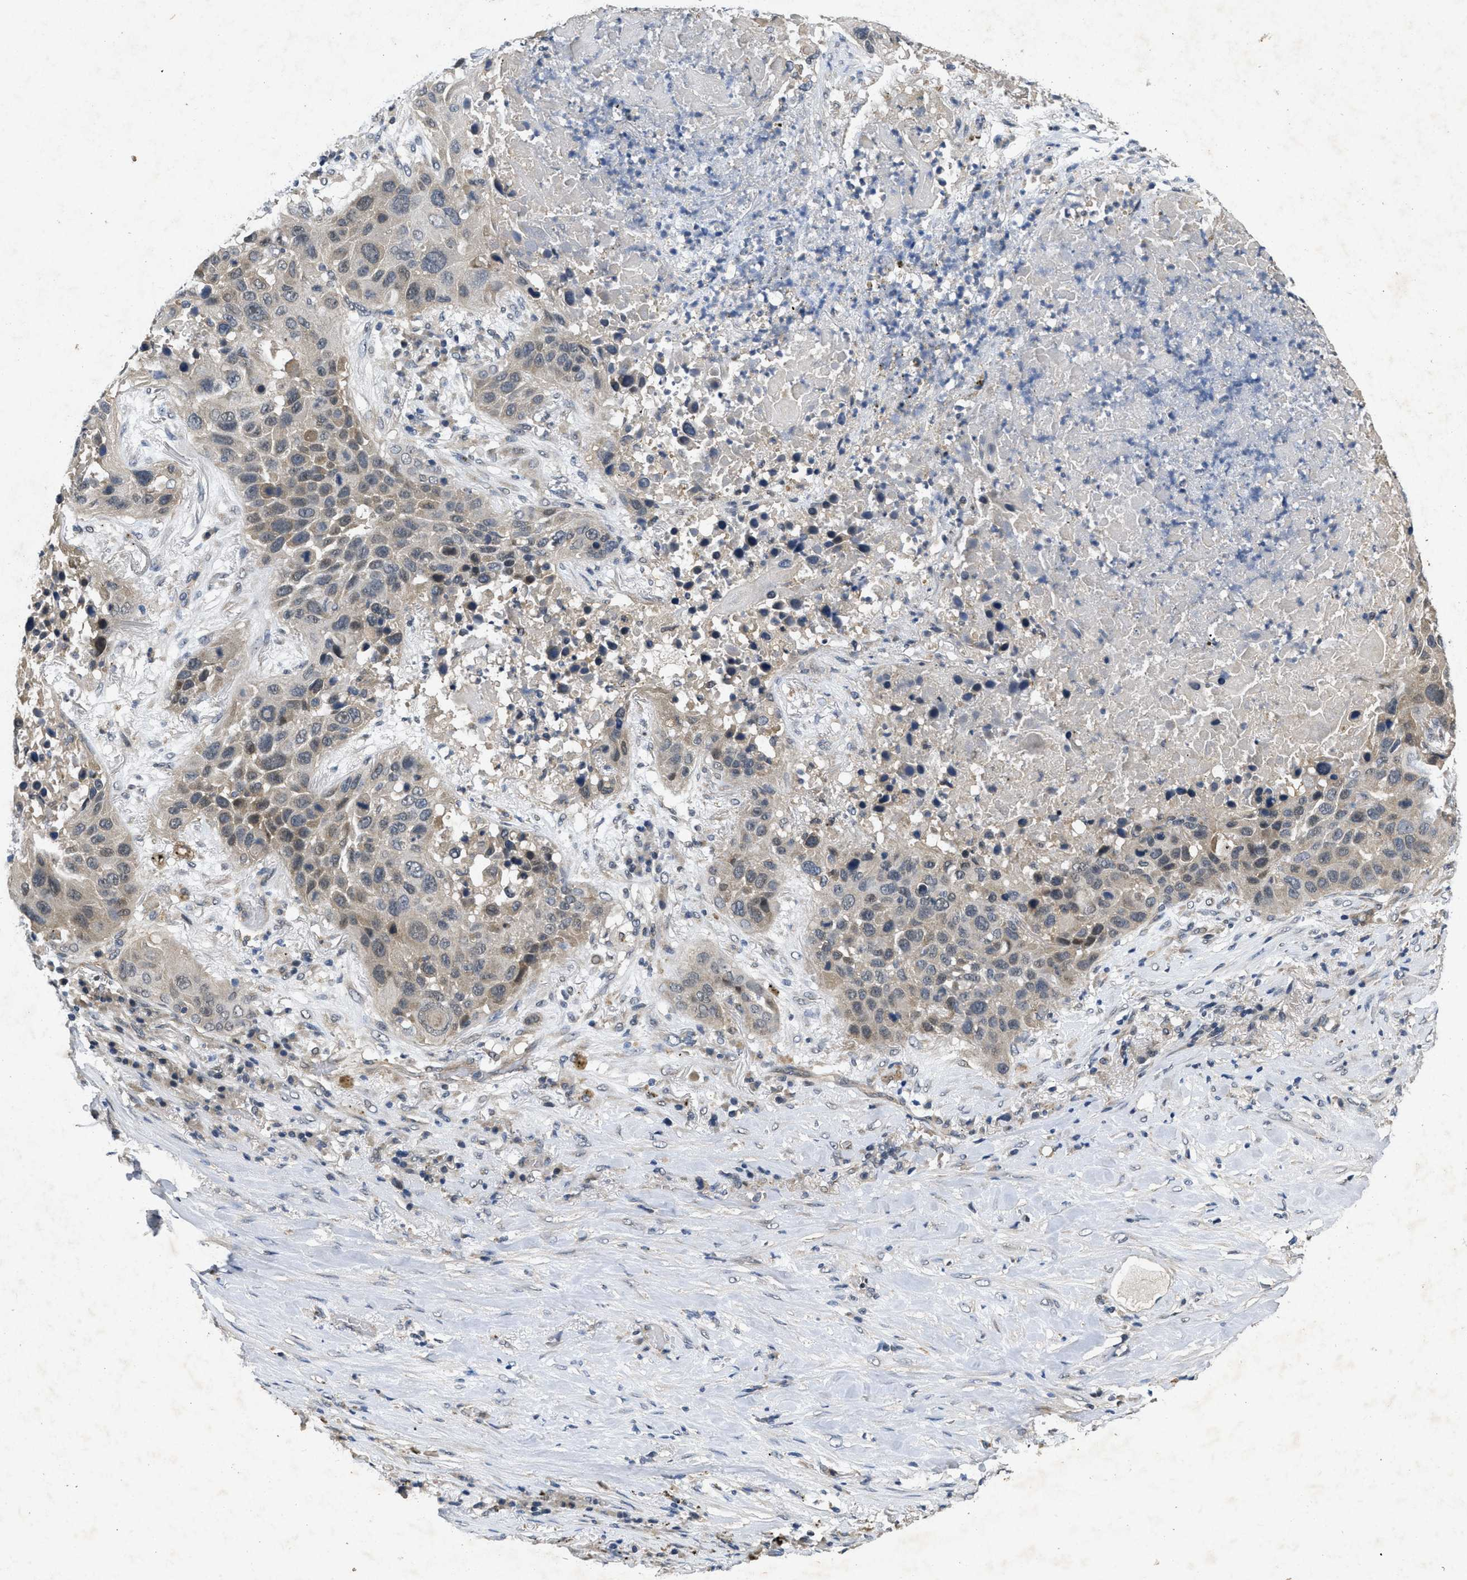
{"staining": {"intensity": "weak", "quantity": "25%-75%", "location": "cytoplasmic/membranous,nuclear"}, "tissue": "lung cancer", "cell_type": "Tumor cells", "image_type": "cancer", "snomed": [{"axis": "morphology", "description": "Squamous cell carcinoma, NOS"}, {"axis": "topography", "description": "Lung"}], "caption": "The image reveals immunohistochemical staining of squamous cell carcinoma (lung). There is weak cytoplasmic/membranous and nuclear staining is present in approximately 25%-75% of tumor cells. The staining is performed using DAB (3,3'-diaminobenzidine) brown chromogen to label protein expression. The nuclei are counter-stained blue using hematoxylin.", "gene": "PAPOLG", "patient": {"sex": "male", "age": 57}}